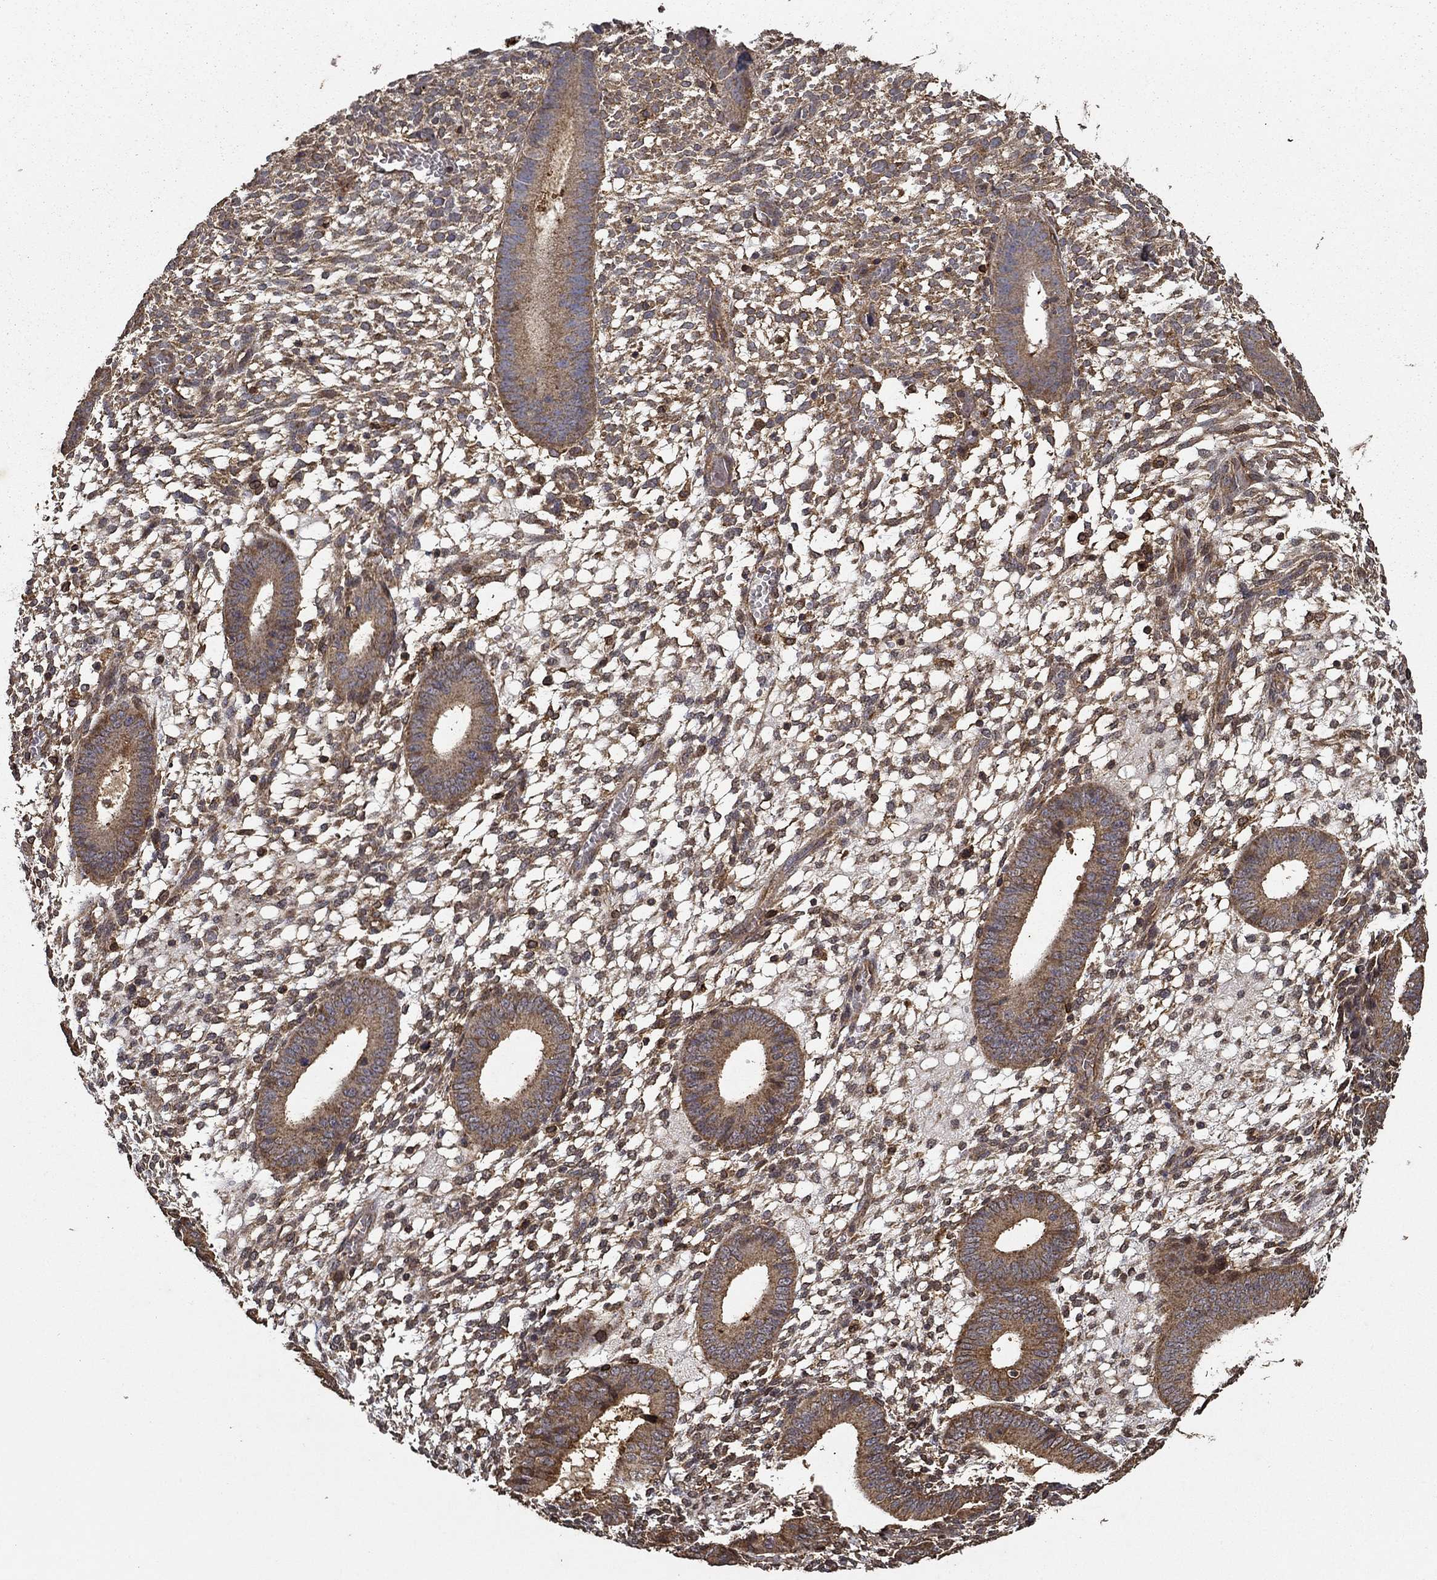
{"staining": {"intensity": "weak", "quantity": "25%-75%", "location": "cytoplasmic/membranous"}, "tissue": "endometrium", "cell_type": "Cells in endometrial stroma", "image_type": "normal", "snomed": [{"axis": "morphology", "description": "Normal tissue, NOS"}, {"axis": "topography", "description": "Endometrium"}], "caption": "The photomicrograph shows immunohistochemical staining of unremarkable endometrium. There is weak cytoplasmic/membranous staining is appreciated in approximately 25%-75% of cells in endometrial stroma. The staining was performed using DAB (3,3'-diaminobenzidine), with brown indicating positive protein expression. Nuclei are stained blue with hematoxylin.", "gene": "IFRD1", "patient": {"sex": "female", "age": 39}}